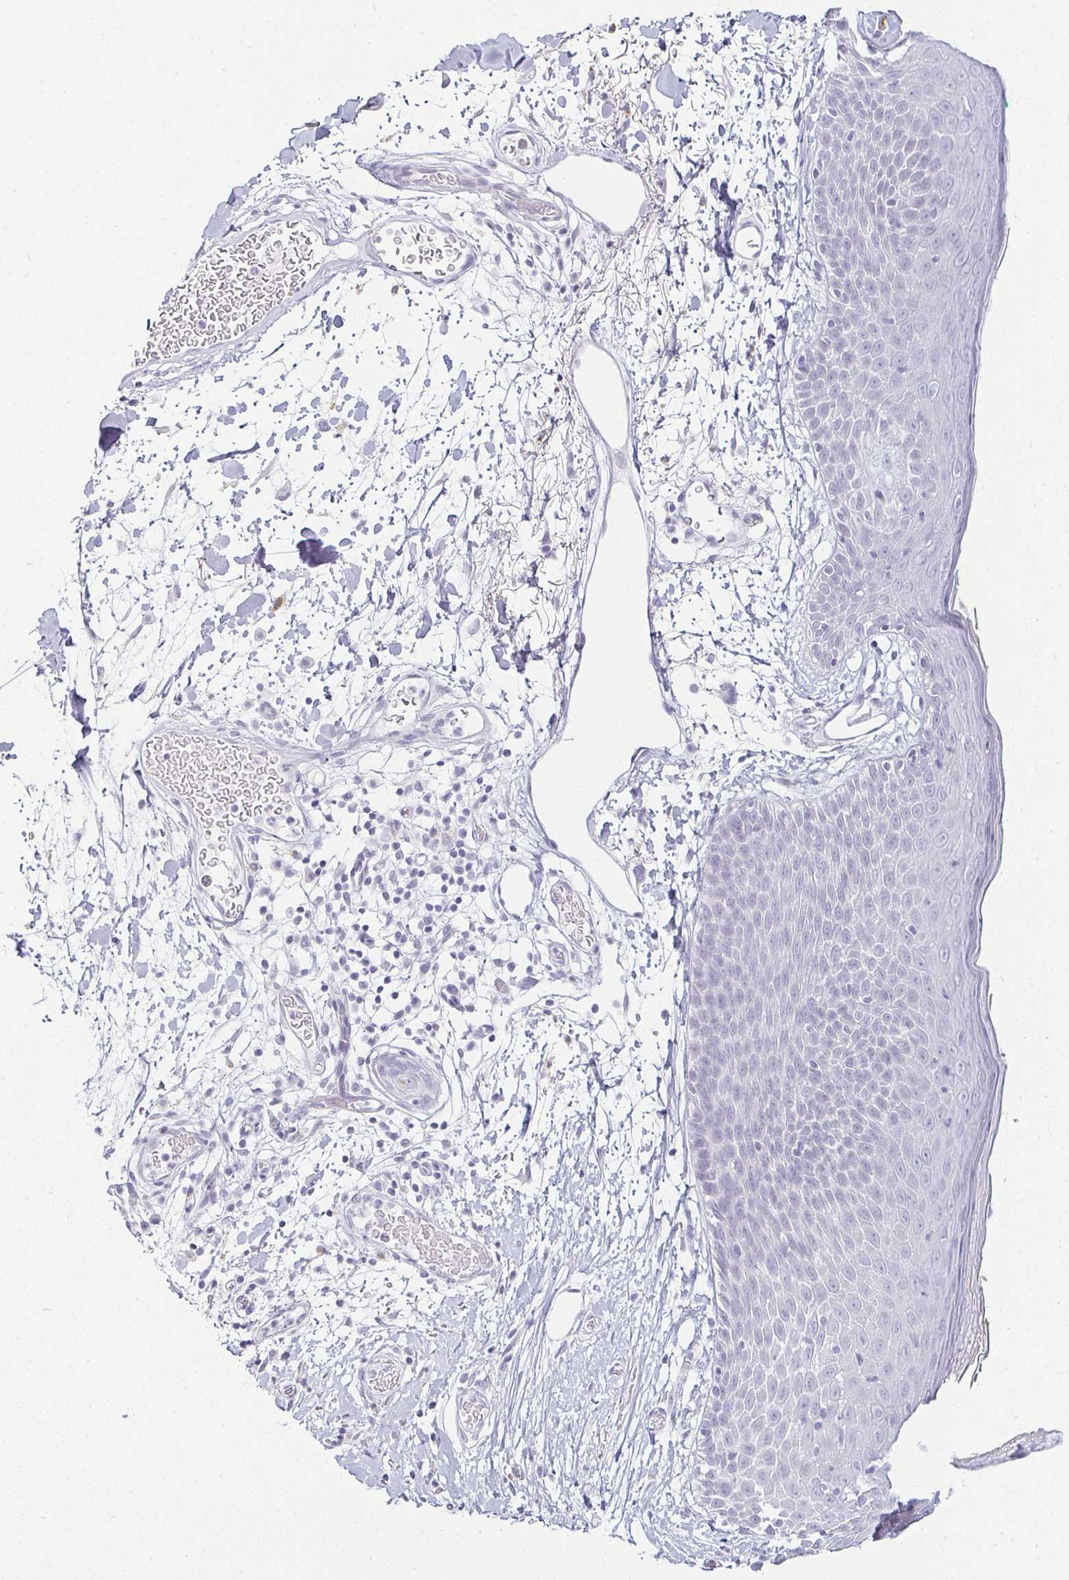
{"staining": {"intensity": "negative", "quantity": "none", "location": "none"}, "tissue": "skin", "cell_type": "Fibroblasts", "image_type": "normal", "snomed": [{"axis": "morphology", "description": "Normal tissue, NOS"}, {"axis": "topography", "description": "Skin"}], "caption": "The IHC photomicrograph has no significant staining in fibroblasts of skin. (DAB immunohistochemistry with hematoxylin counter stain).", "gene": "ACAN", "patient": {"sex": "male", "age": 79}}